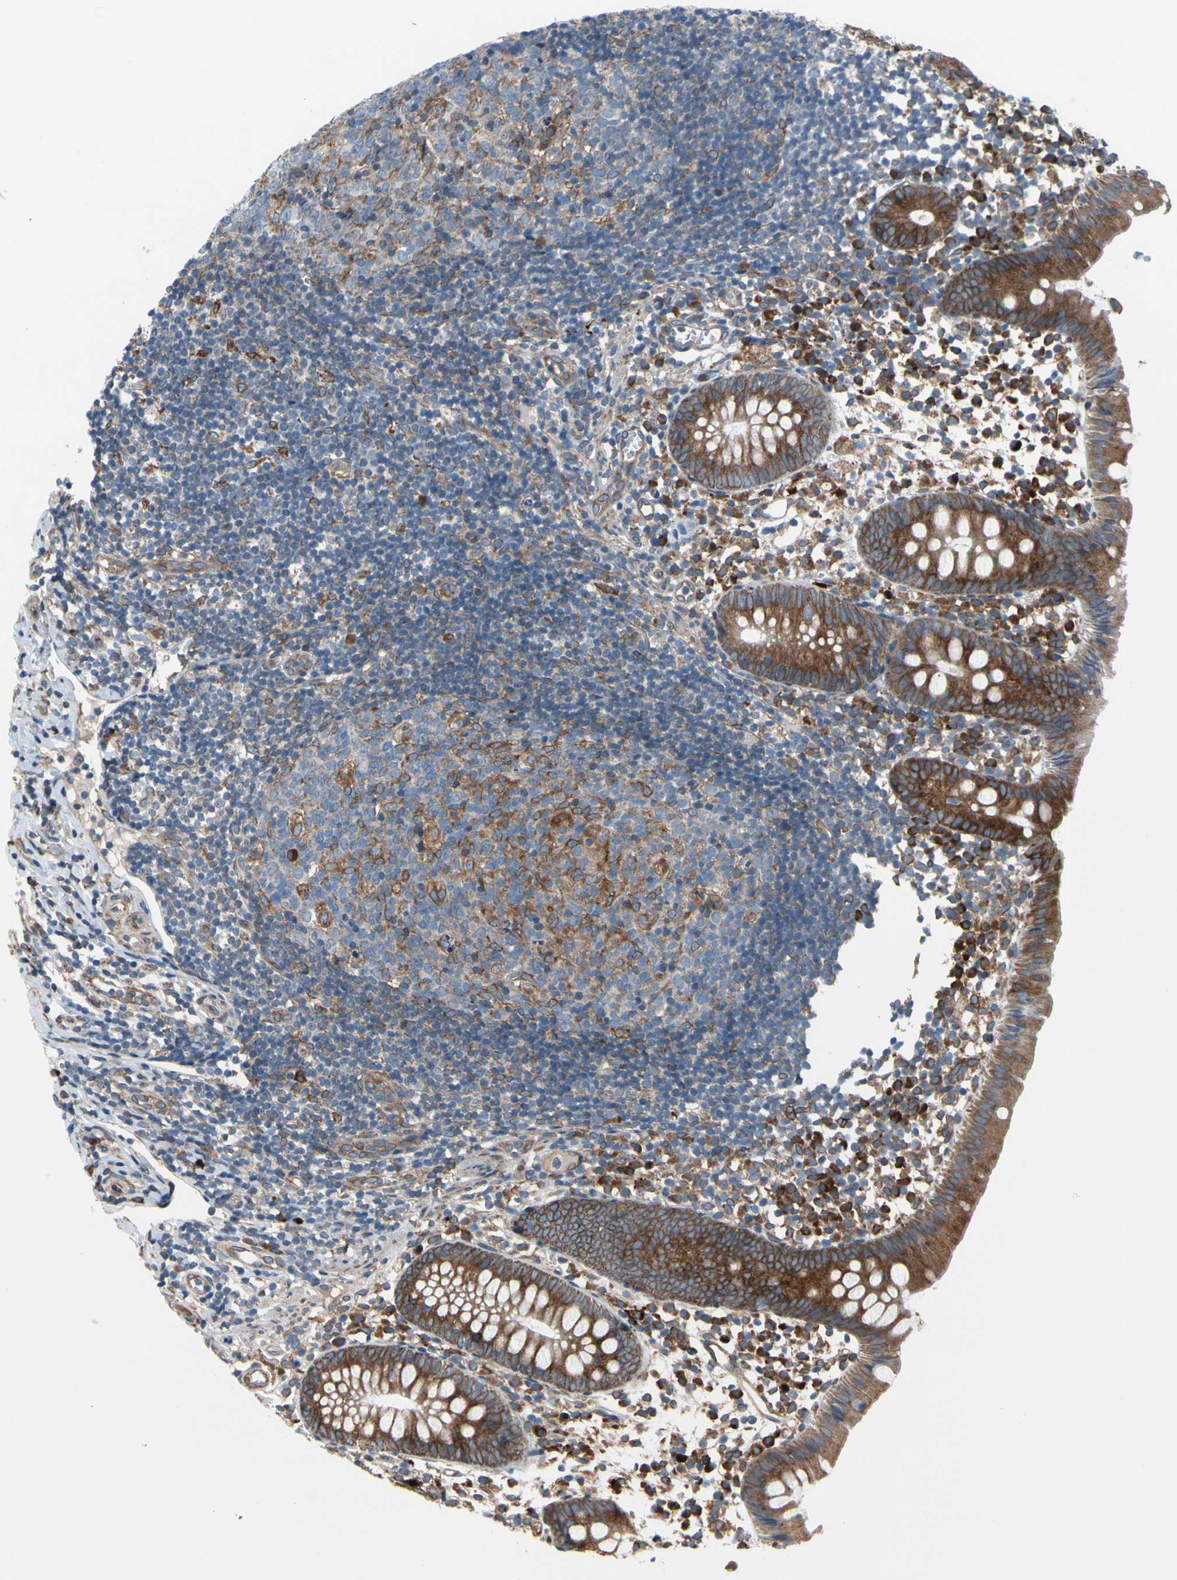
{"staining": {"intensity": "strong", "quantity": ">75%", "location": "cytoplasmic/membranous"}, "tissue": "appendix", "cell_type": "Glandular cells", "image_type": "normal", "snomed": [{"axis": "morphology", "description": "Normal tissue, NOS"}, {"axis": "topography", "description": "Appendix"}], "caption": "An immunohistochemistry histopathology image of normal tissue is shown. Protein staining in brown shows strong cytoplasmic/membranous positivity in appendix within glandular cells. (Brightfield microscopy of DAB IHC at high magnification).", "gene": "CLCC1", "patient": {"sex": "female", "age": 20}}